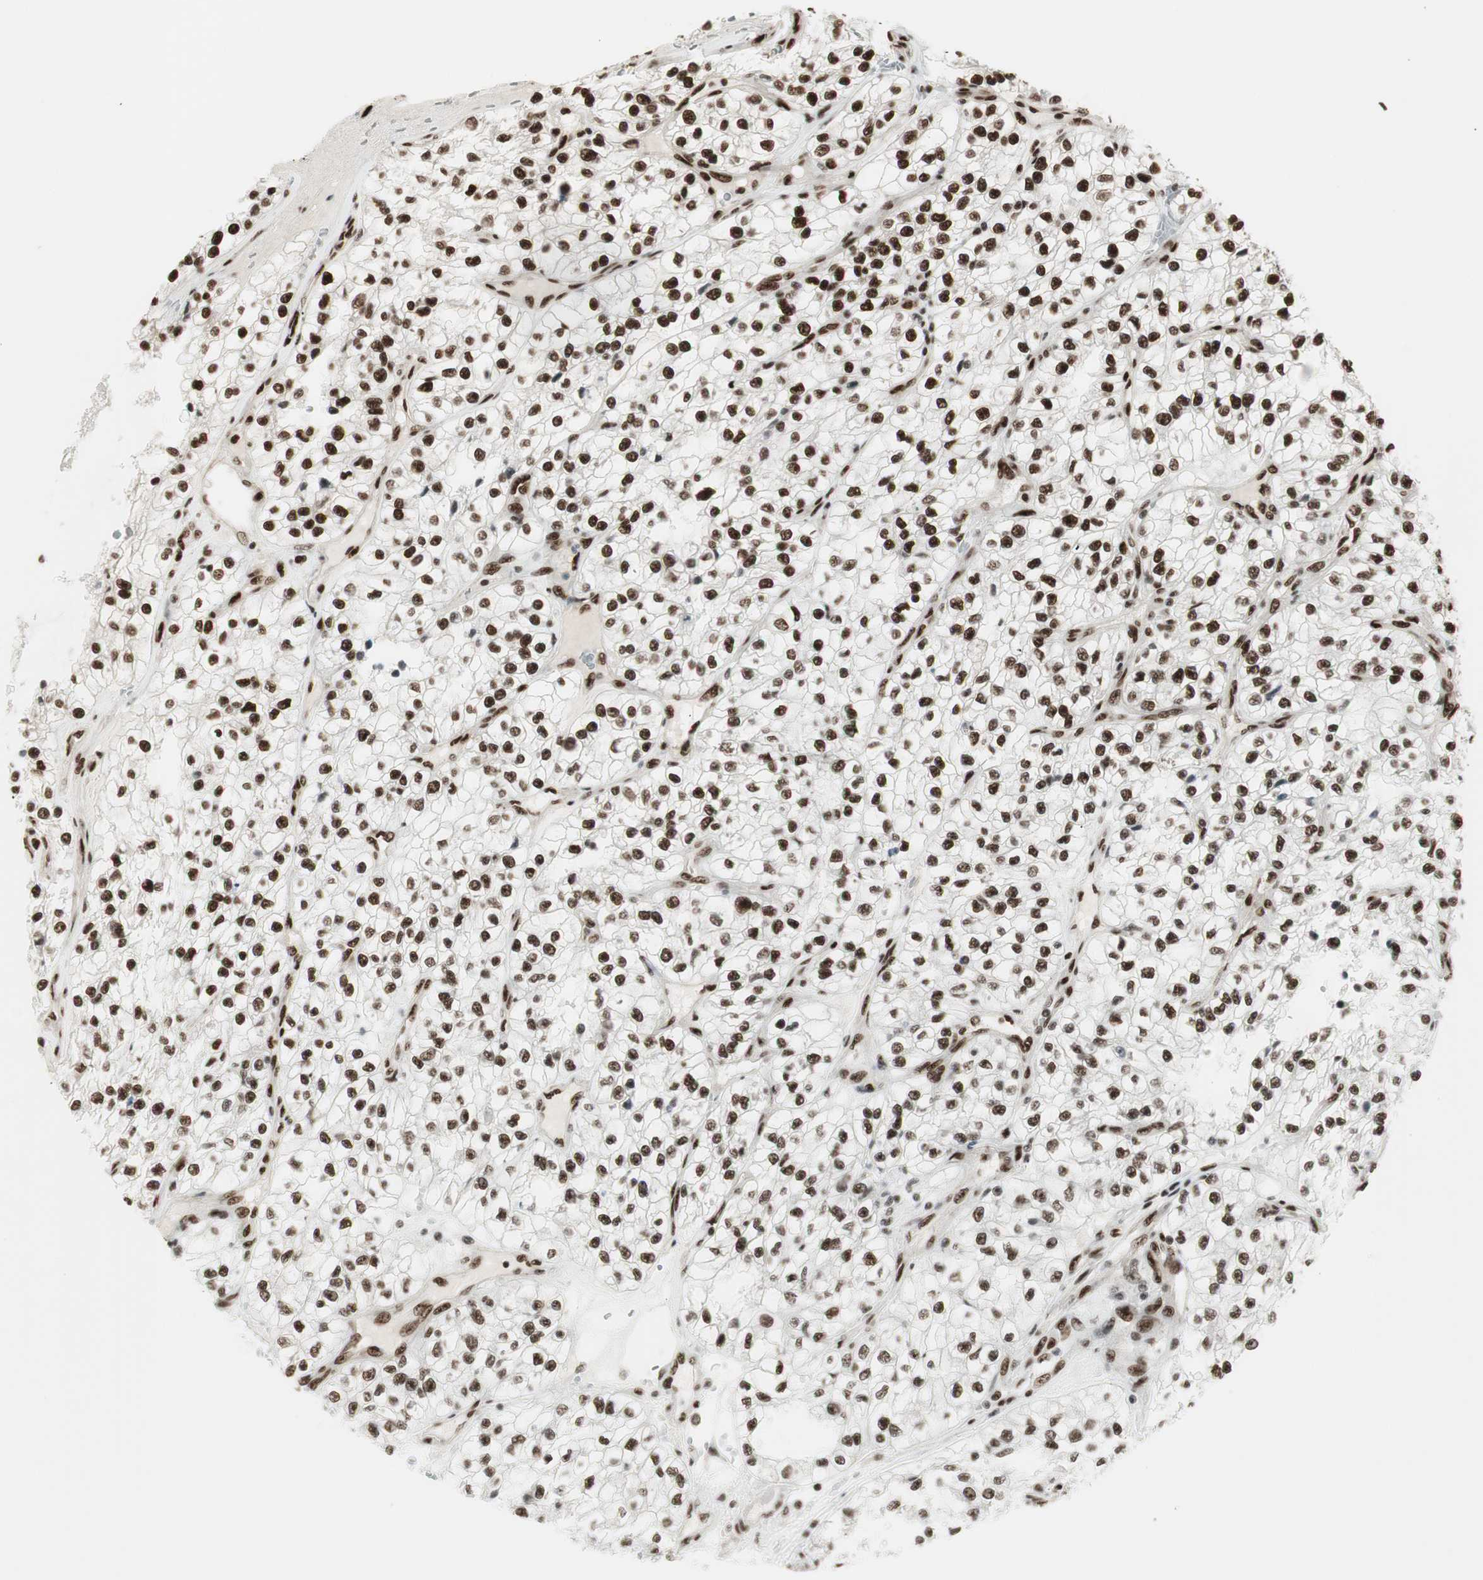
{"staining": {"intensity": "strong", "quantity": ">75%", "location": "nuclear"}, "tissue": "renal cancer", "cell_type": "Tumor cells", "image_type": "cancer", "snomed": [{"axis": "morphology", "description": "Adenocarcinoma, NOS"}, {"axis": "topography", "description": "Kidney"}], "caption": "A brown stain shows strong nuclear expression of a protein in human adenocarcinoma (renal) tumor cells. The staining was performed using DAB (3,3'-diaminobenzidine), with brown indicating positive protein expression. Nuclei are stained blue with hematoxylin.", "gene": "HEXIM1", "patient": {"sex": "female", "age": 57}}